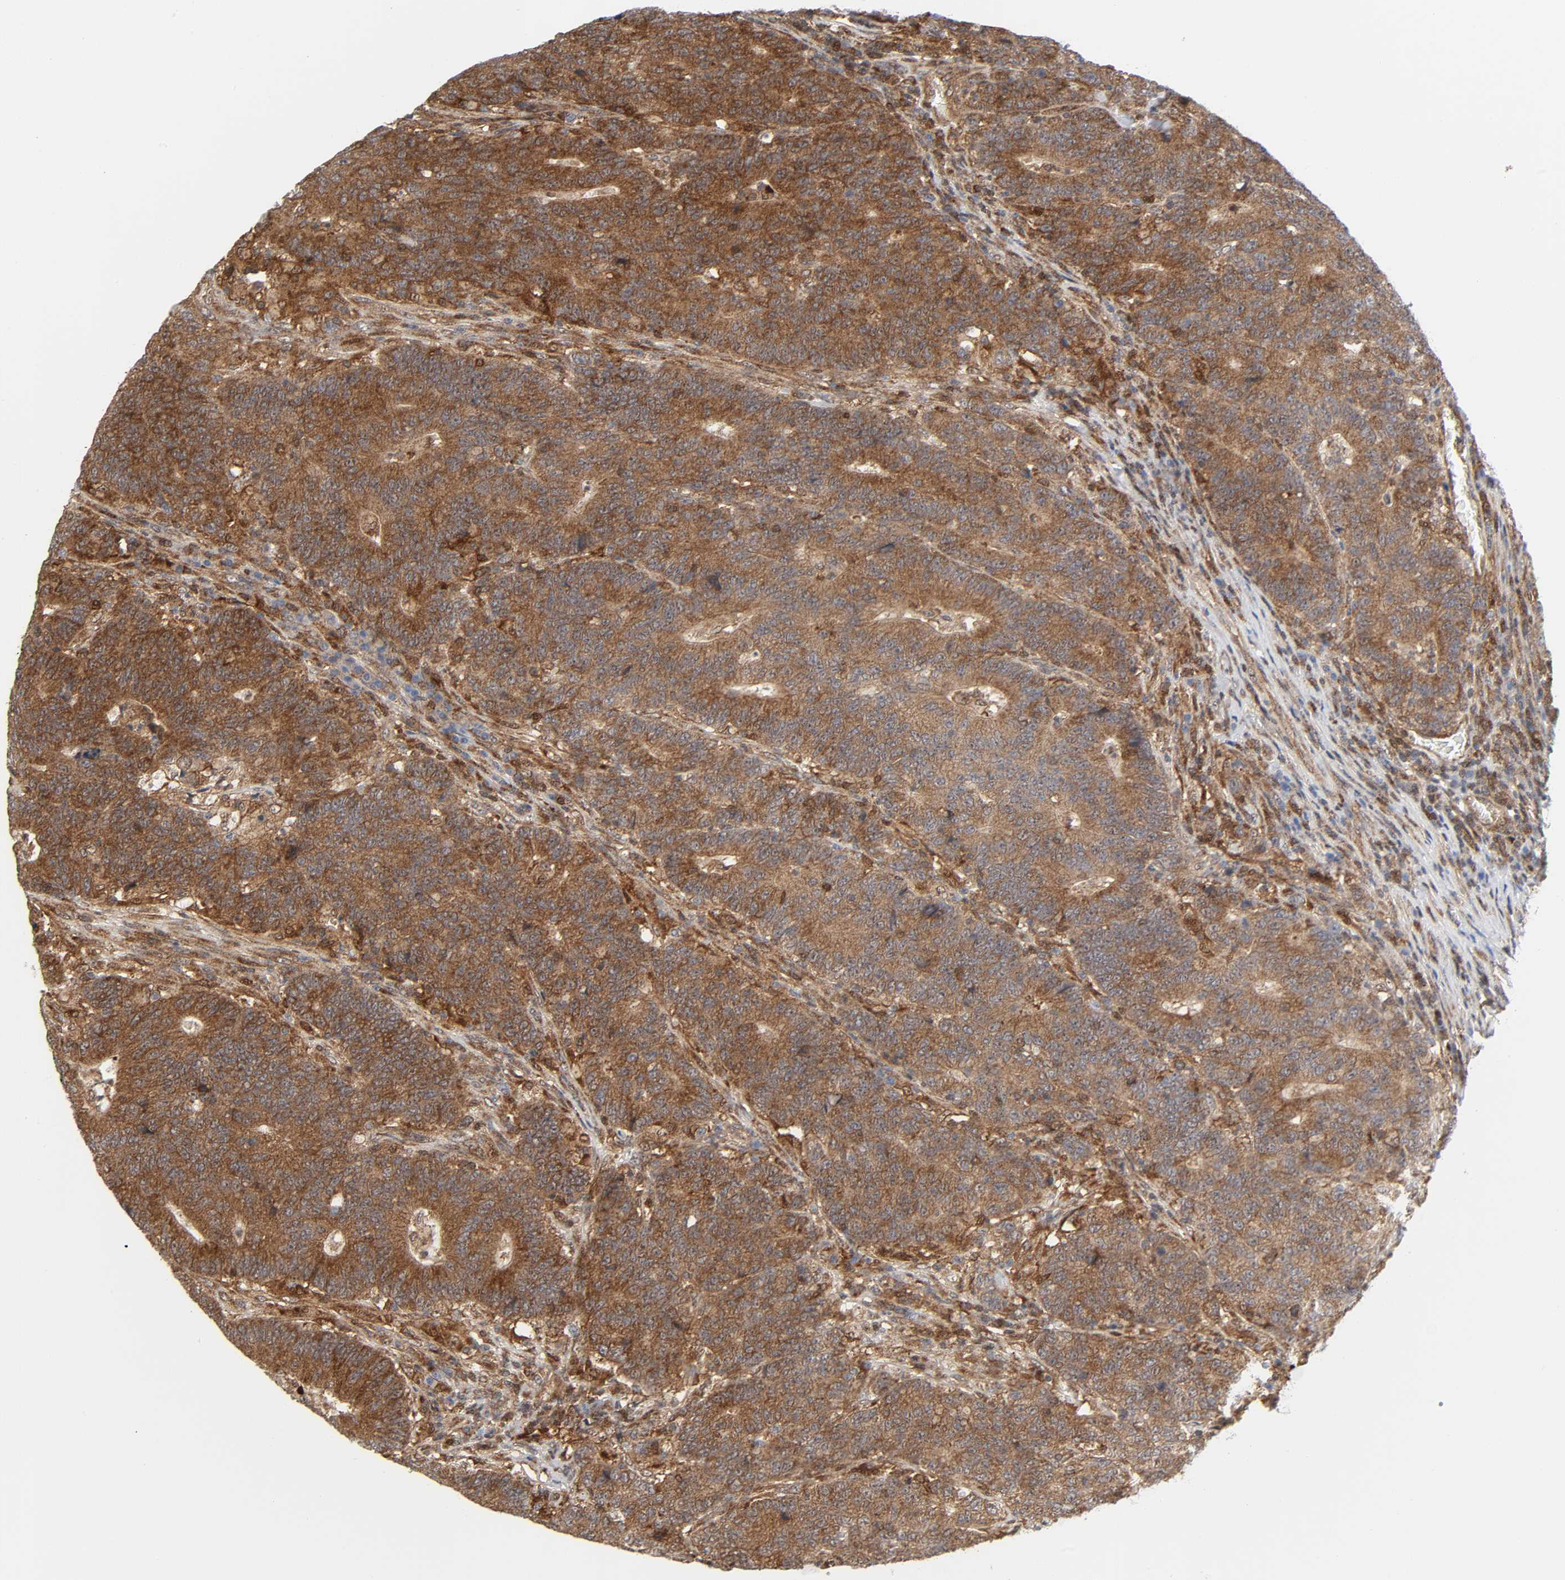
{"staining": {"intensity": "moderate", "quantity": ">75%", "location": "cytoplasmic/membranous"}, "tissue": "colorectal cancer", "cell_type": "Tumor cells", "image_type": "cancer", "snomed": [{"axis": "morphology", "description": "Normal tissue, NOS"}, {"axis": "morphology", "description": "Adenocarcinoma, NOS"}, {"axis": "topography", "description": "Colon"}], "caption": "A photomicrograph showing moderate cytoplasmic/membranous expression in about >75% of tumor cells in colorectal adenocarcinoma, as visualized by brown immunohistochemical staining.", "gene": "MAPK1", "patient": {"sex": "female", "age": 75}}